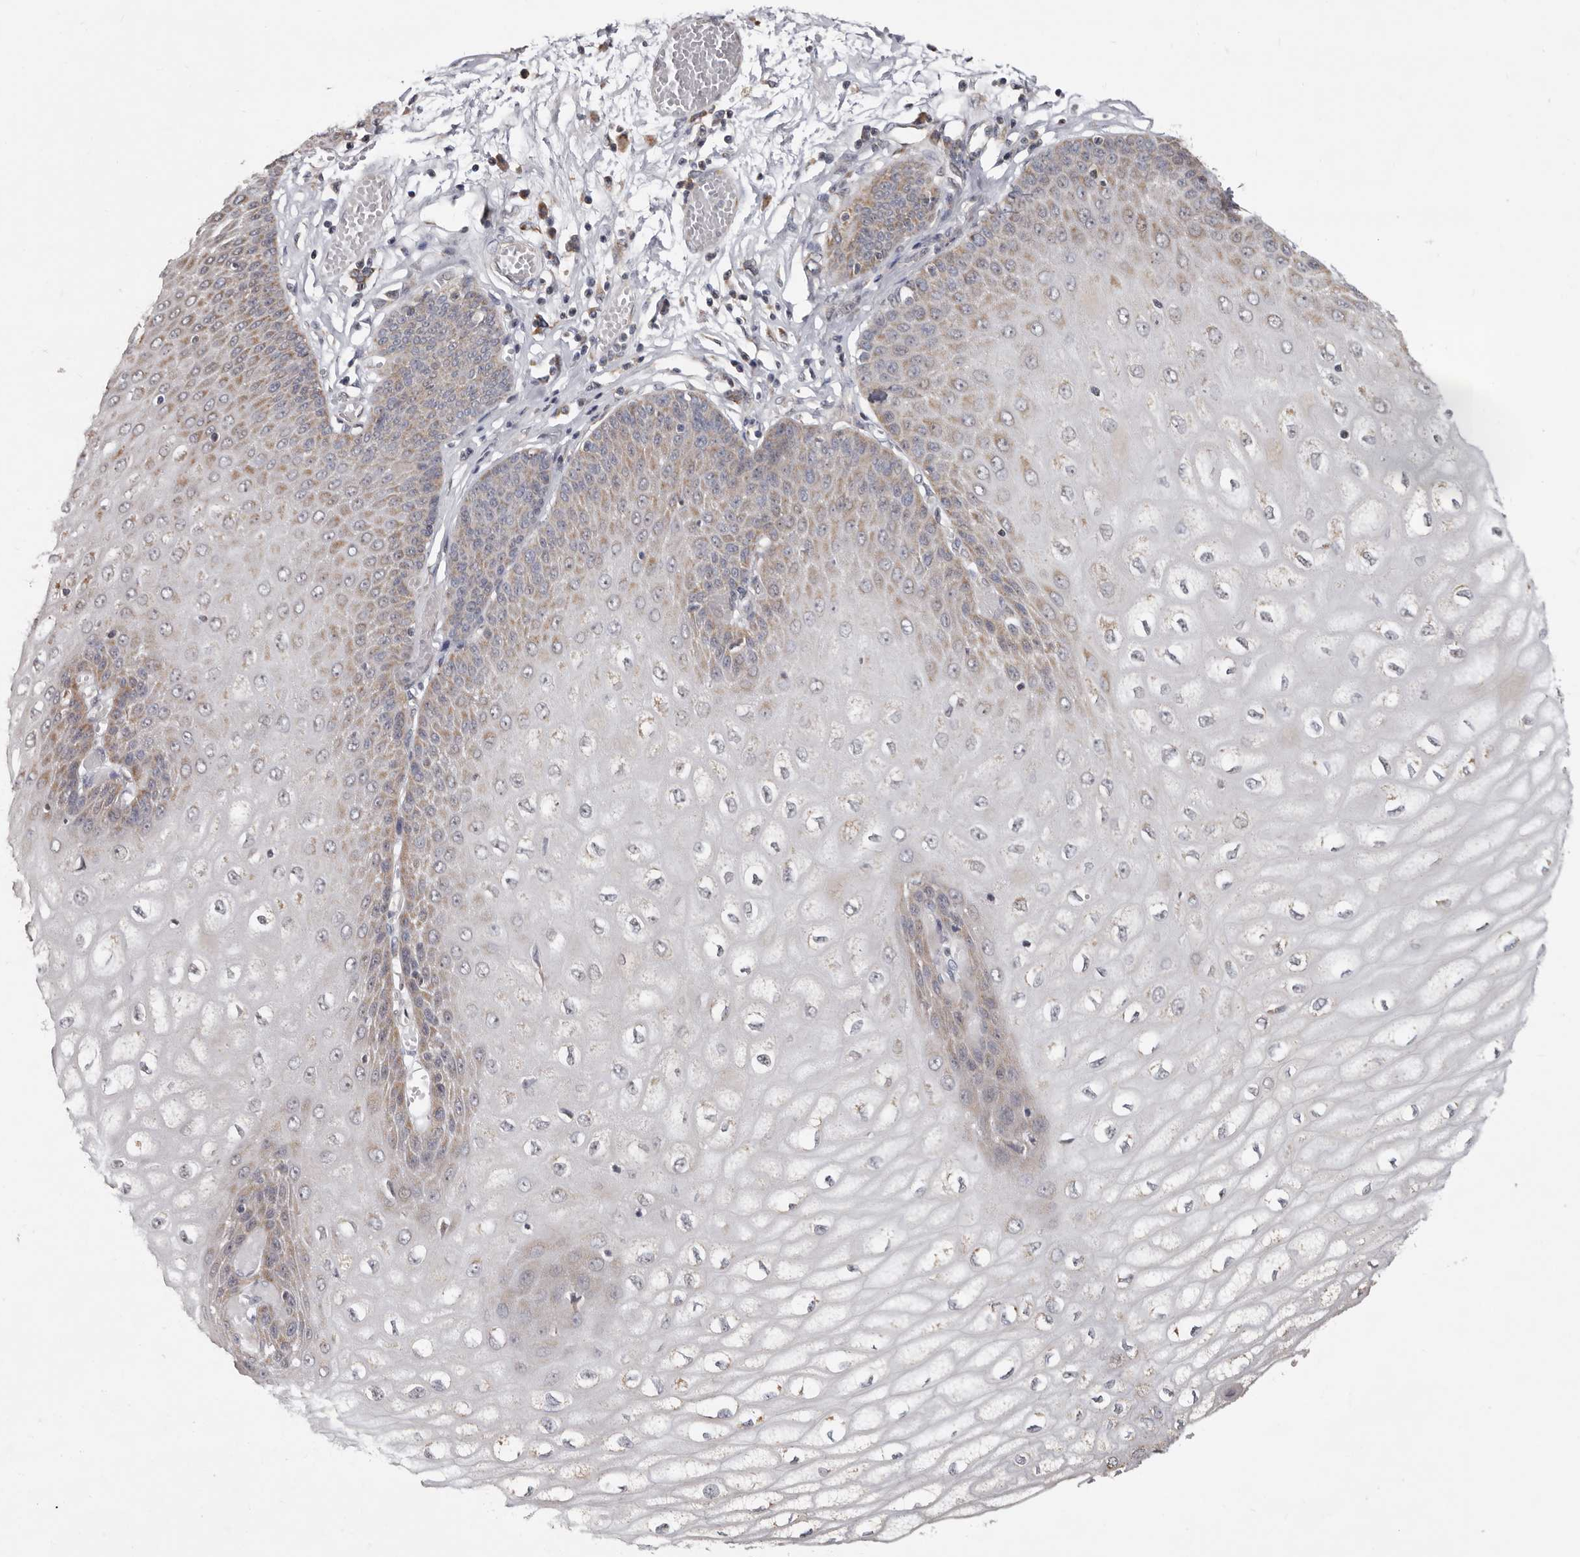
{"staining": {"intensity": "strong", "quantity": "25%-75%", "location": "cytoplasmic/membranous"}, "tissue": "esophagus", "cell_type": "Squamous epithelial cells", "image_type": "normal", "snomed": [{"axis": "morphology", "description": "Normal tissue, NOS"}, {"axis": "topography", "description": "Esophagus"}], "caption": "Squamous epithelial cells show strong cytoplasmic/membranous positivity in about 25%-75% of cells in unremarkable esophagus. The staining was performed using DAB (3,3'-diaminobenzidine), with brown indicating positive protein expression. Nuclei are stained blue with hematoxylin.", "gene": "MRPL18", "patient": {"sex": "male", "age": 60}}